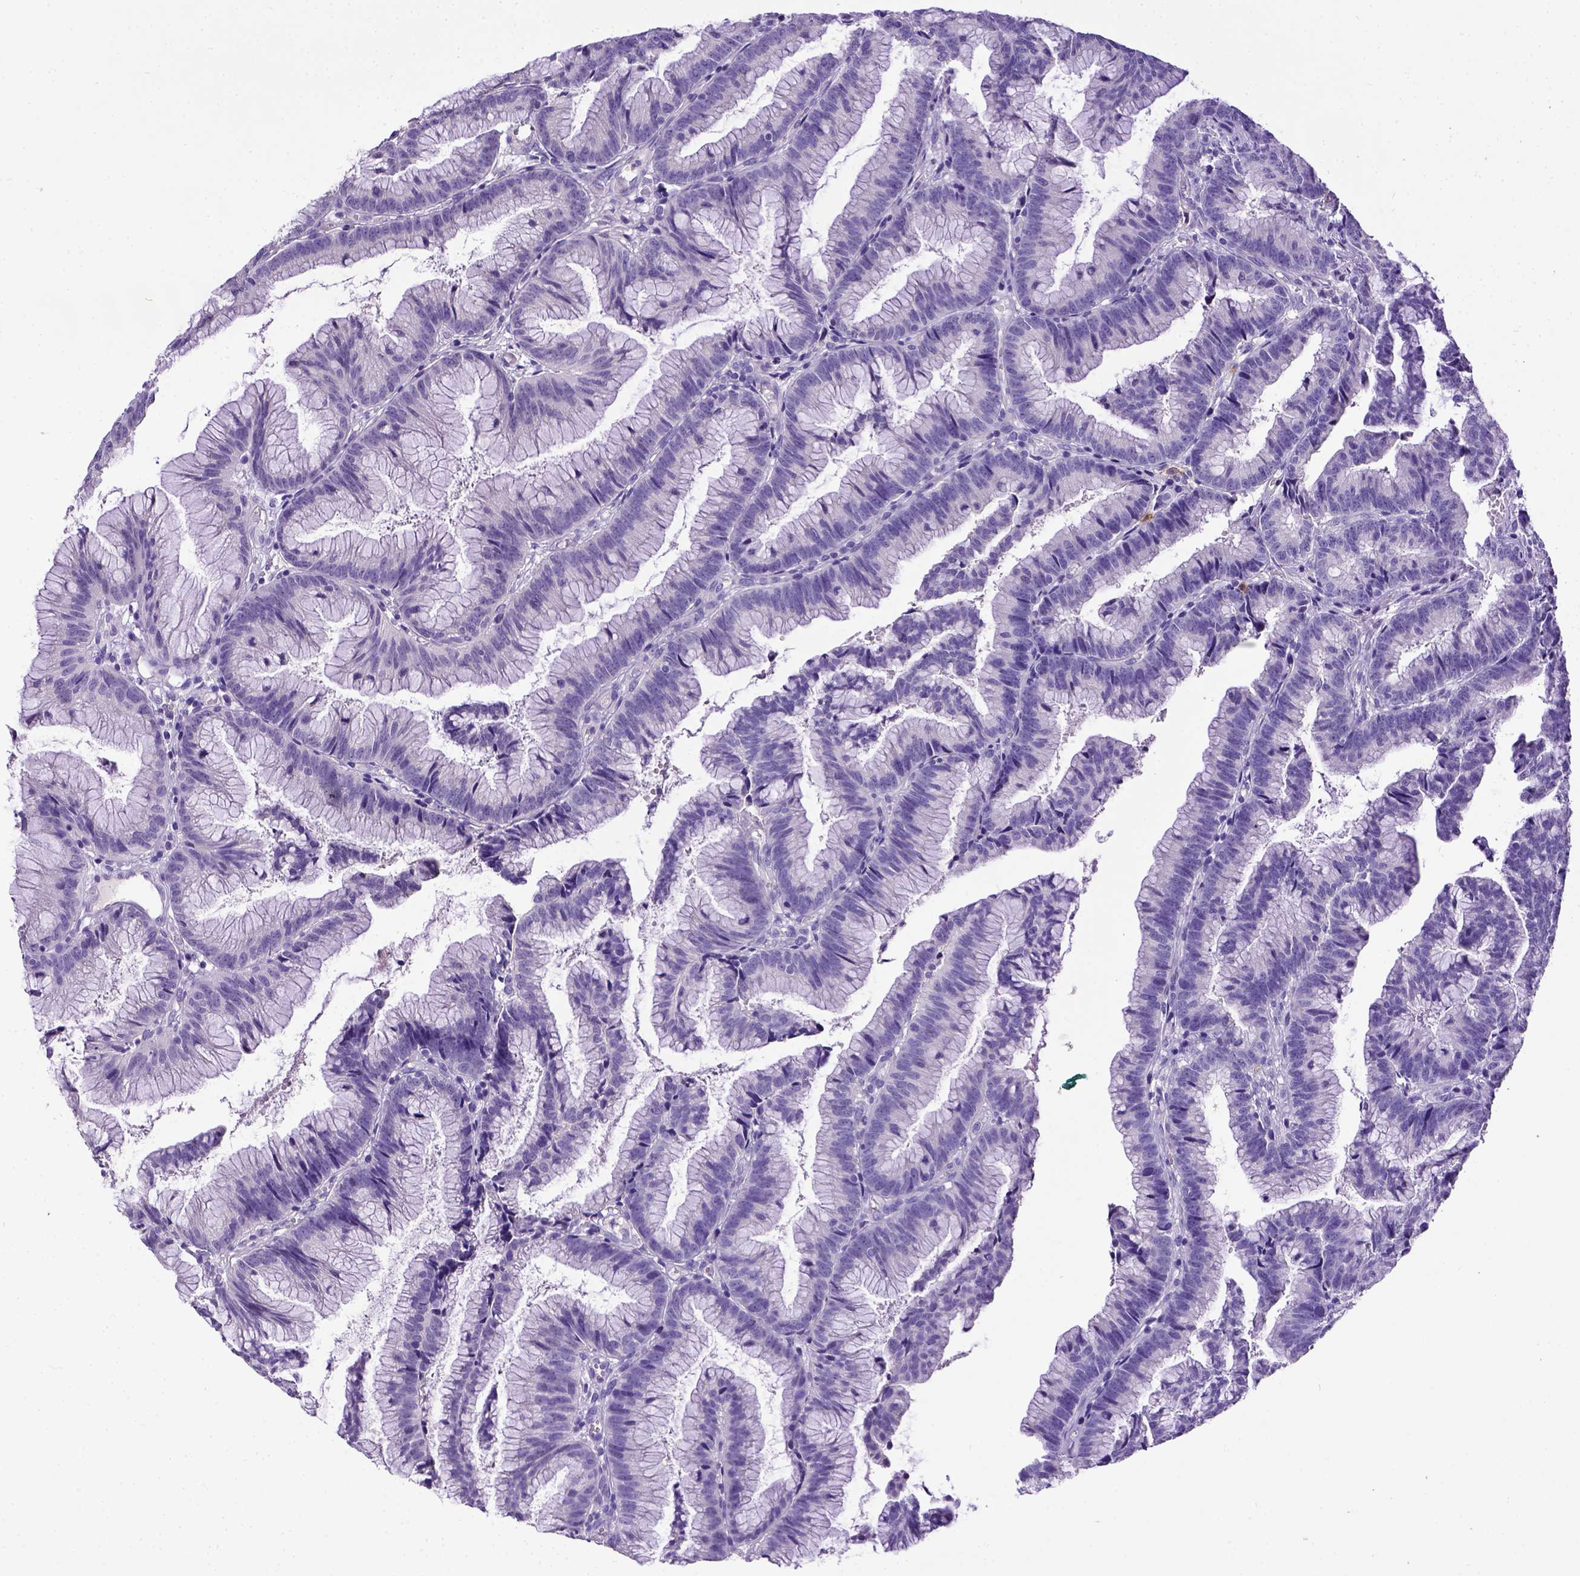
{"staining": {"intensity": "negative", "quantity": "none", "location": "none"}, "tissue": "colorectal cancer", "cell_type": "Tumor cells", "image_type": "cancer", "snomed": [{"axis": "morphology", "description": "Adenocarcinoma, NOS"}, {"axis": "topography", "description": "Colon"}], "caption": "A photomicrograph of colorectal cancer stained for a protein exhibits no brown staining in tumor cells.", "gene": "KIT", "patient": {"sex": "female", "age": 78}}